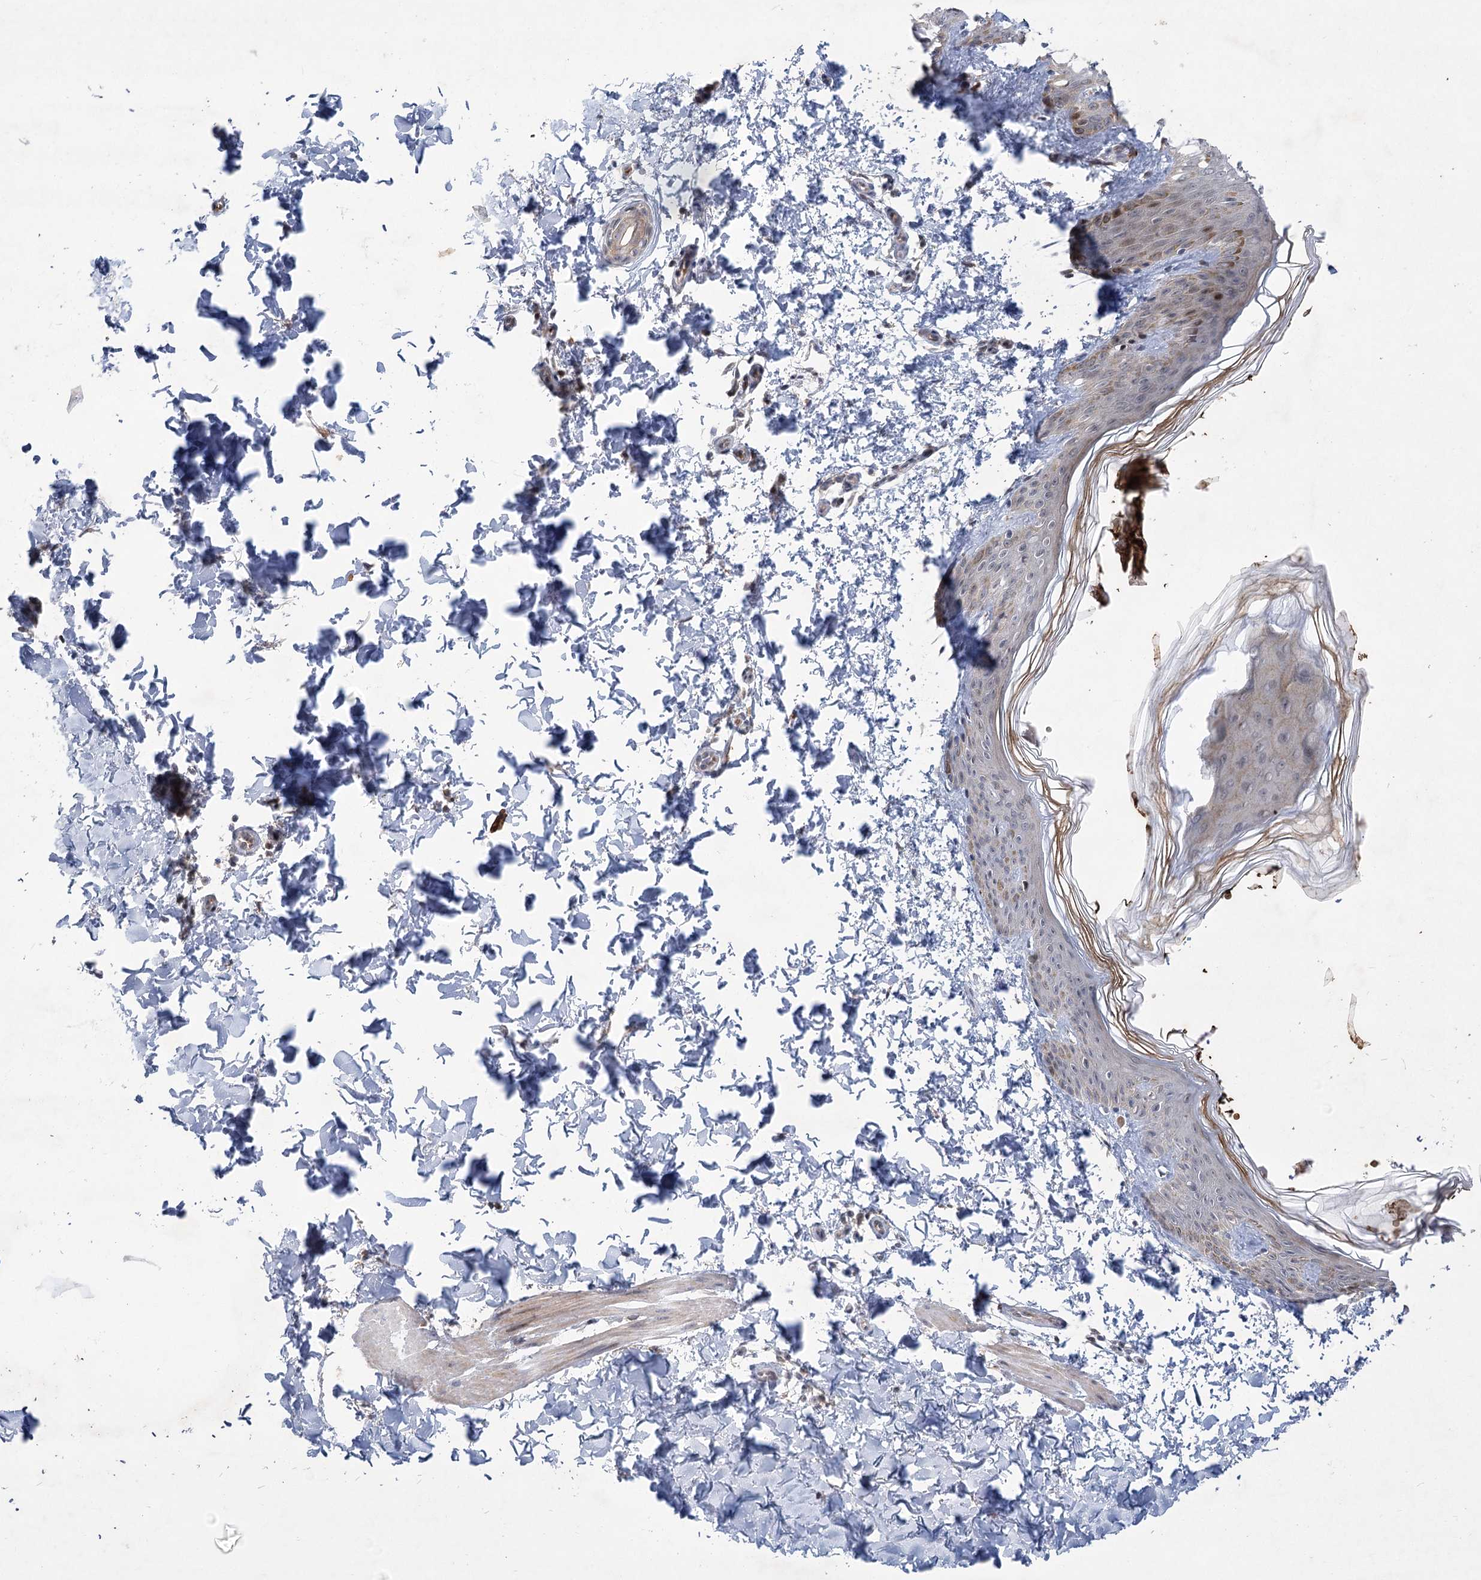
{"staining": {"intensity": "weak", "quantity": "25%-75%", "location": "cytoplasmic/membranous"}, "tissue": "skin", "cell_type": "Fibroblasts", "image_type": "normal", "snomed": [{"axis": "morphology", "description": "Normal tissue, NOS"}, {"axis": "morphology", "description": "Neoplasm, benign, NOS"}, {"axis": "topography", "description": "Skin"}, {"axis": "topography", "description": "Soft tissue"}], "caption": "The immunohistochemical stain labels weak cytoplasmic/membranous expression in fibroblasts of unremarkable skin. The staining was performed using DAB, with brown indicating positive protein expression. Nuclei are stained blue with hematoxylin.", "gene": "NSMCE4A", "patient": {"sex": "male", "age": 26}}